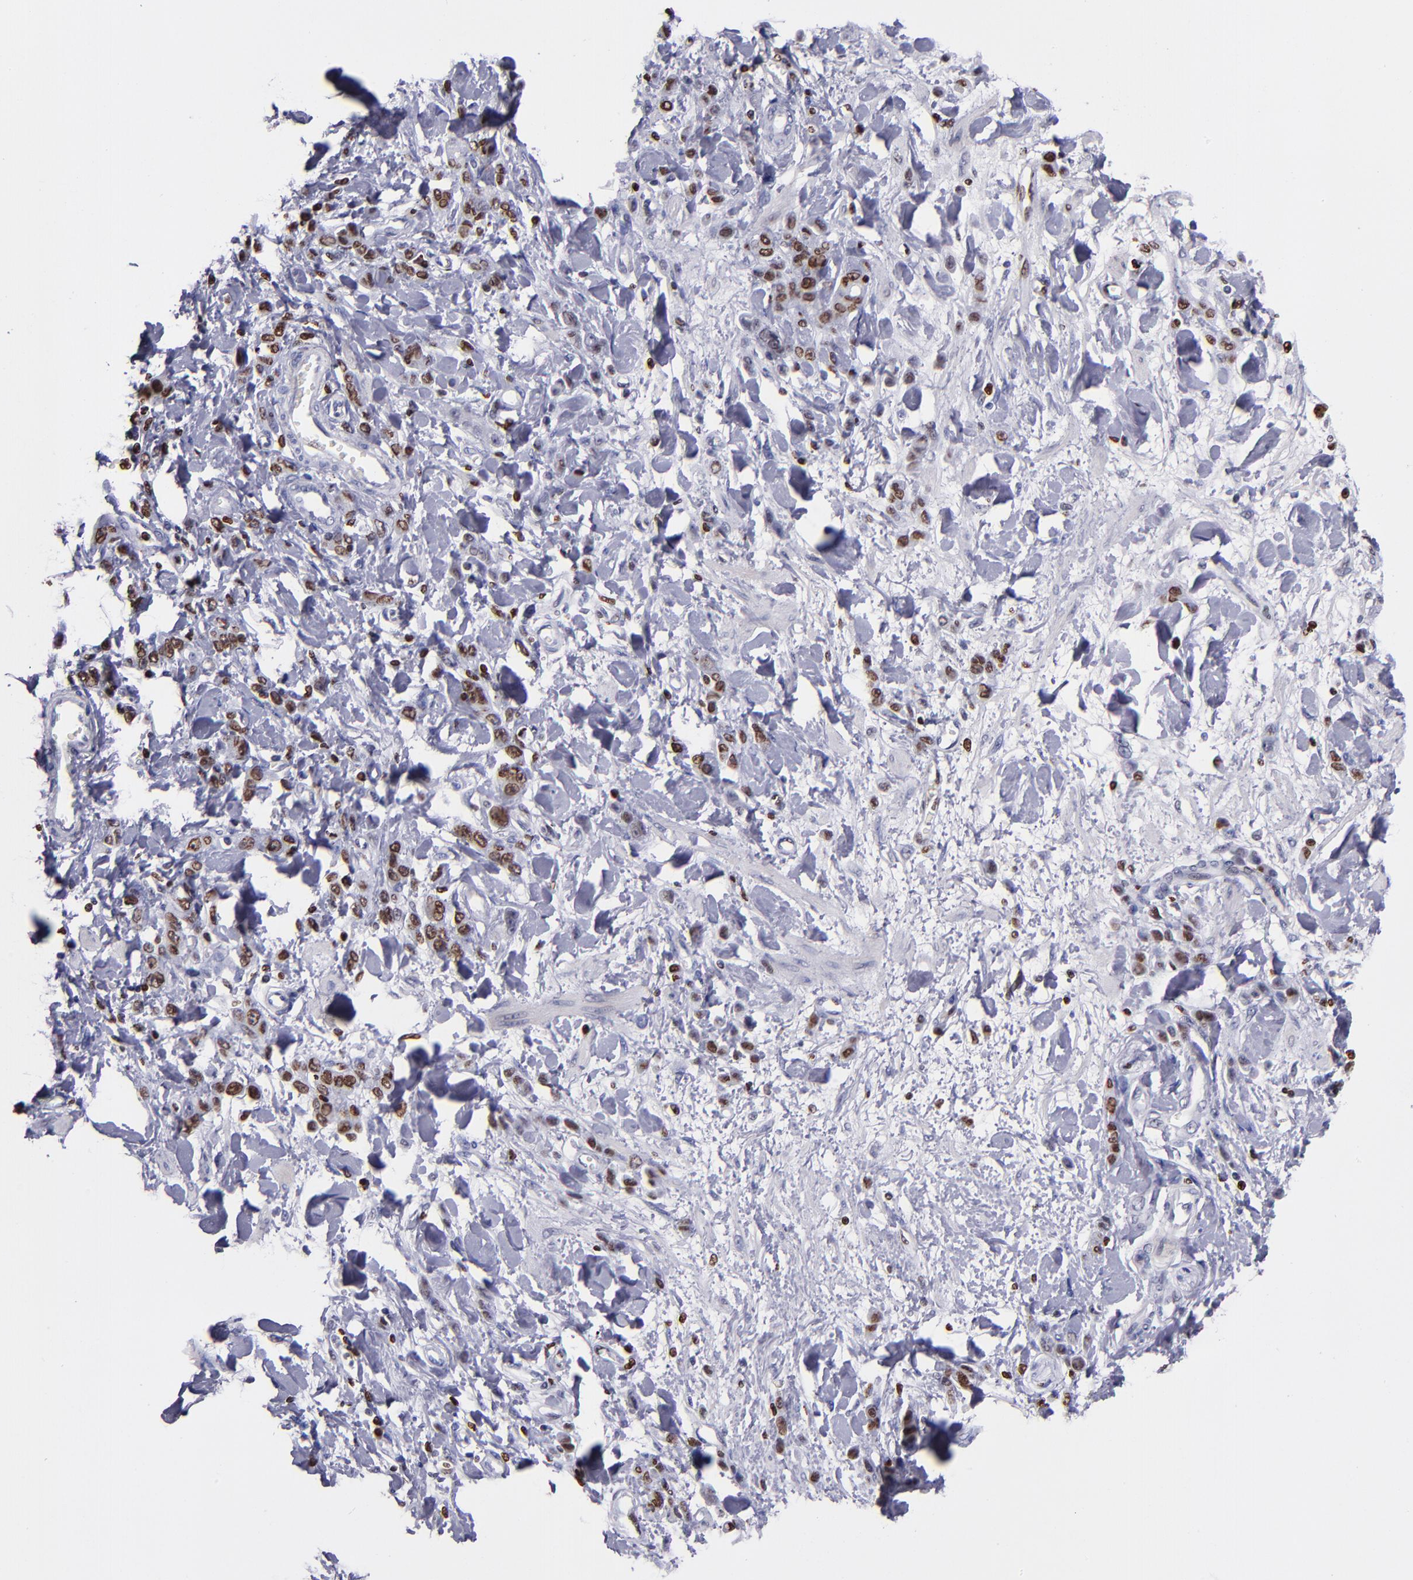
{"staining": {"intensity": "moderate", "quantity": "25%-75%", "location": "nuclear"}, "tissue": "stomach cancer", "cell_type": "Tumor cells", "image_type": "cancer", "snomed": [{"axis": "morphology", "description": "Normal tissue, NOS"}, {"axis": "morphology", "description": "Adenocarcinoma, NOS"}, {"axis": "topography", "description": "Stomach"}], "caption": "Protein analysis of adenocarcinoma (stomach) tissue reveals moderate nuclear positivity in about 25%-75% of tumor cells. Nuclei are stained in blue.", "gene": "CDKL5", "patient": {"sex": "male", "age": 82}}